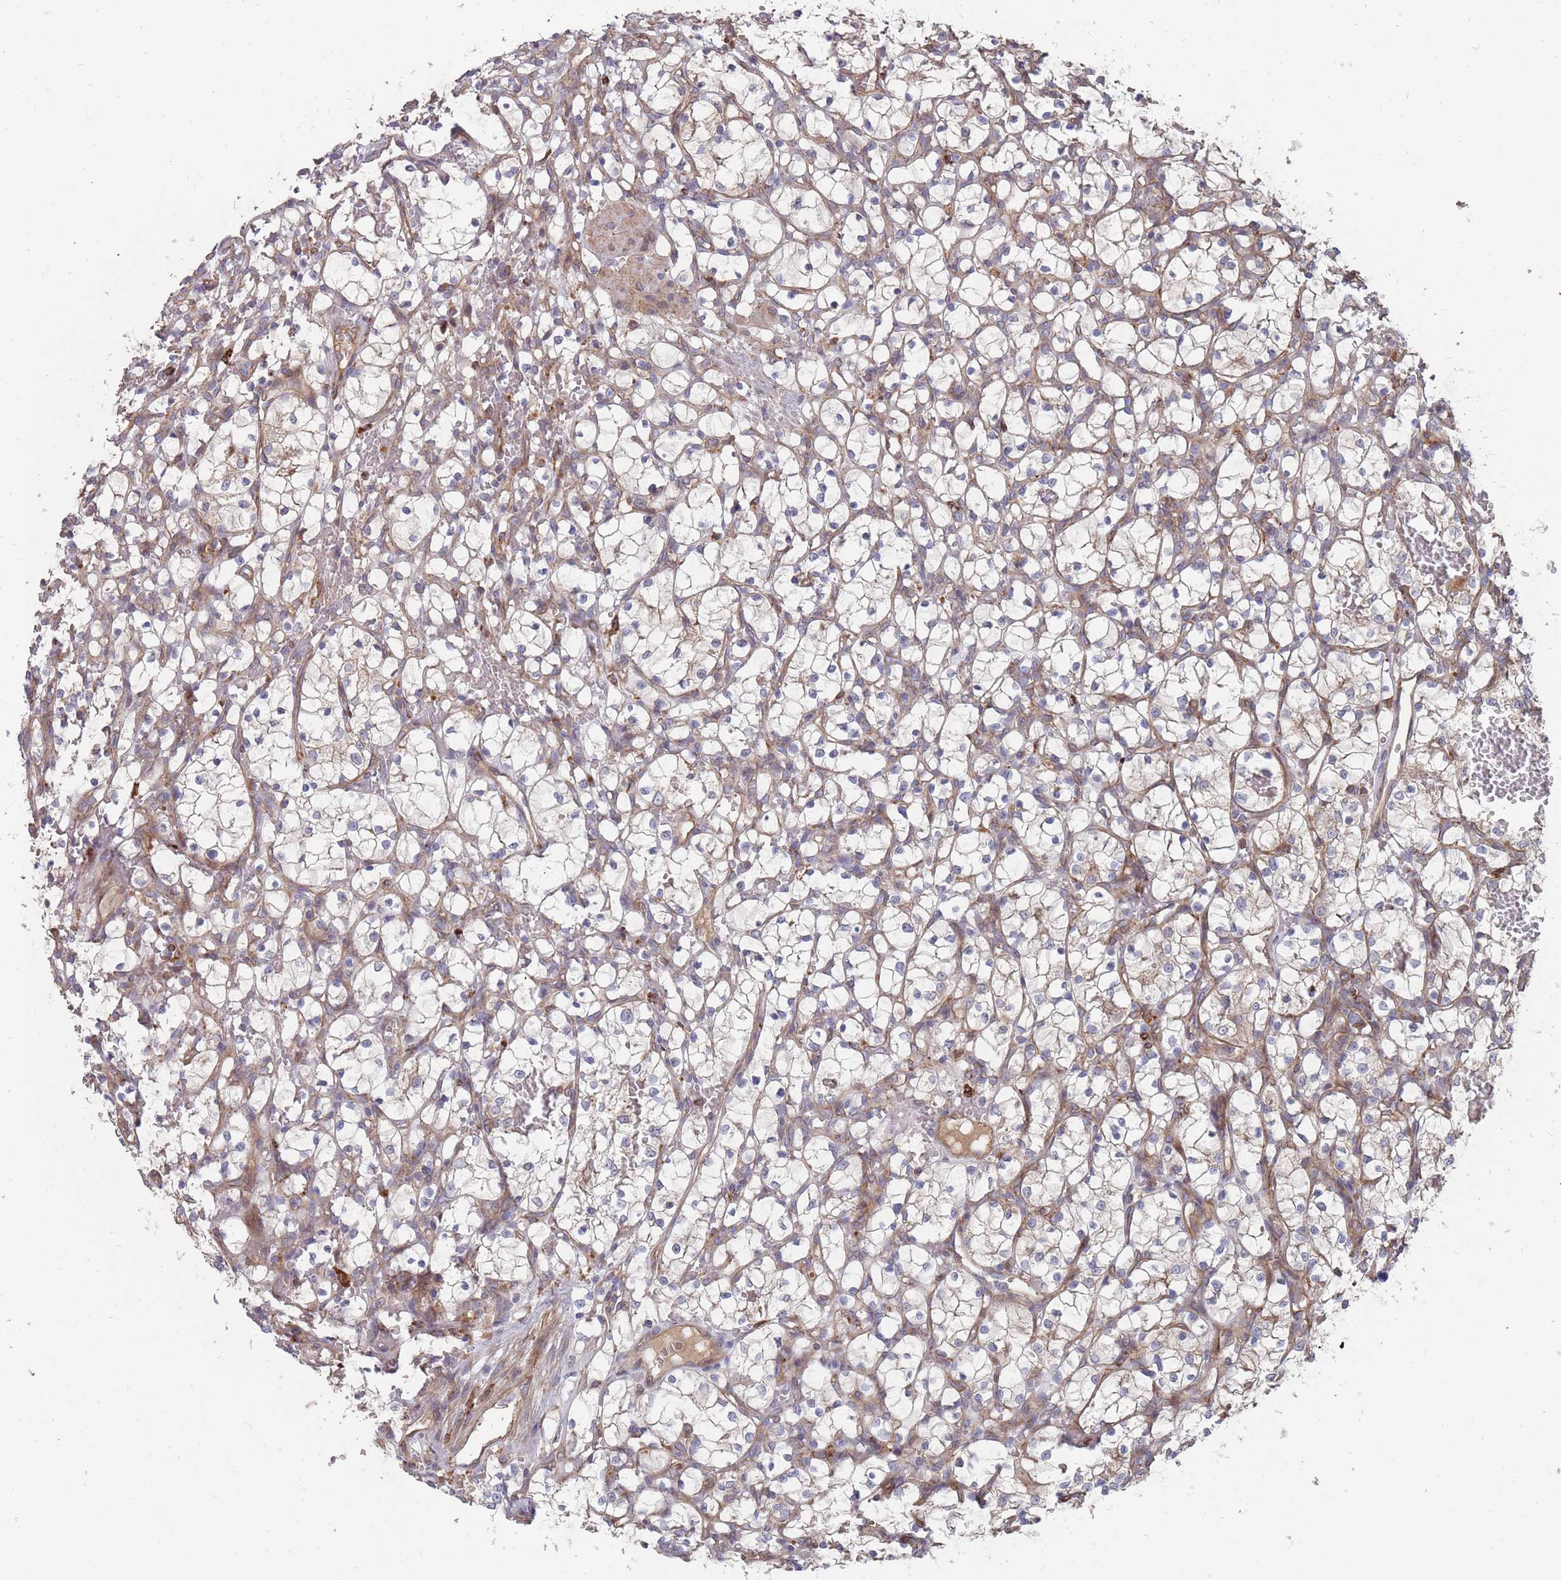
{"staining": {"intensity": "weak", "quantity": "25%-75%", "location": "cytoplasmic/membranous"}, "tissue": "renal cancer", "cell_type": "Tumor cells", "image_type": "cancer", "snomed": [{"axis": "morphology", "description": "Adenocarcinoma, NOS"}, {"axis": "topography", "description": "Kidney"}], "caption": "Tumor cells reveal low levels of weak cytoplasmic/membranous expression in about 25%-75% of cells in renal cancer (adenocarcinoma). The protein of interest is shown in brown color, while the nuclei are stained blue.", "gene": "THSD7B", "patient": {"sex": "female", "age": 69}}